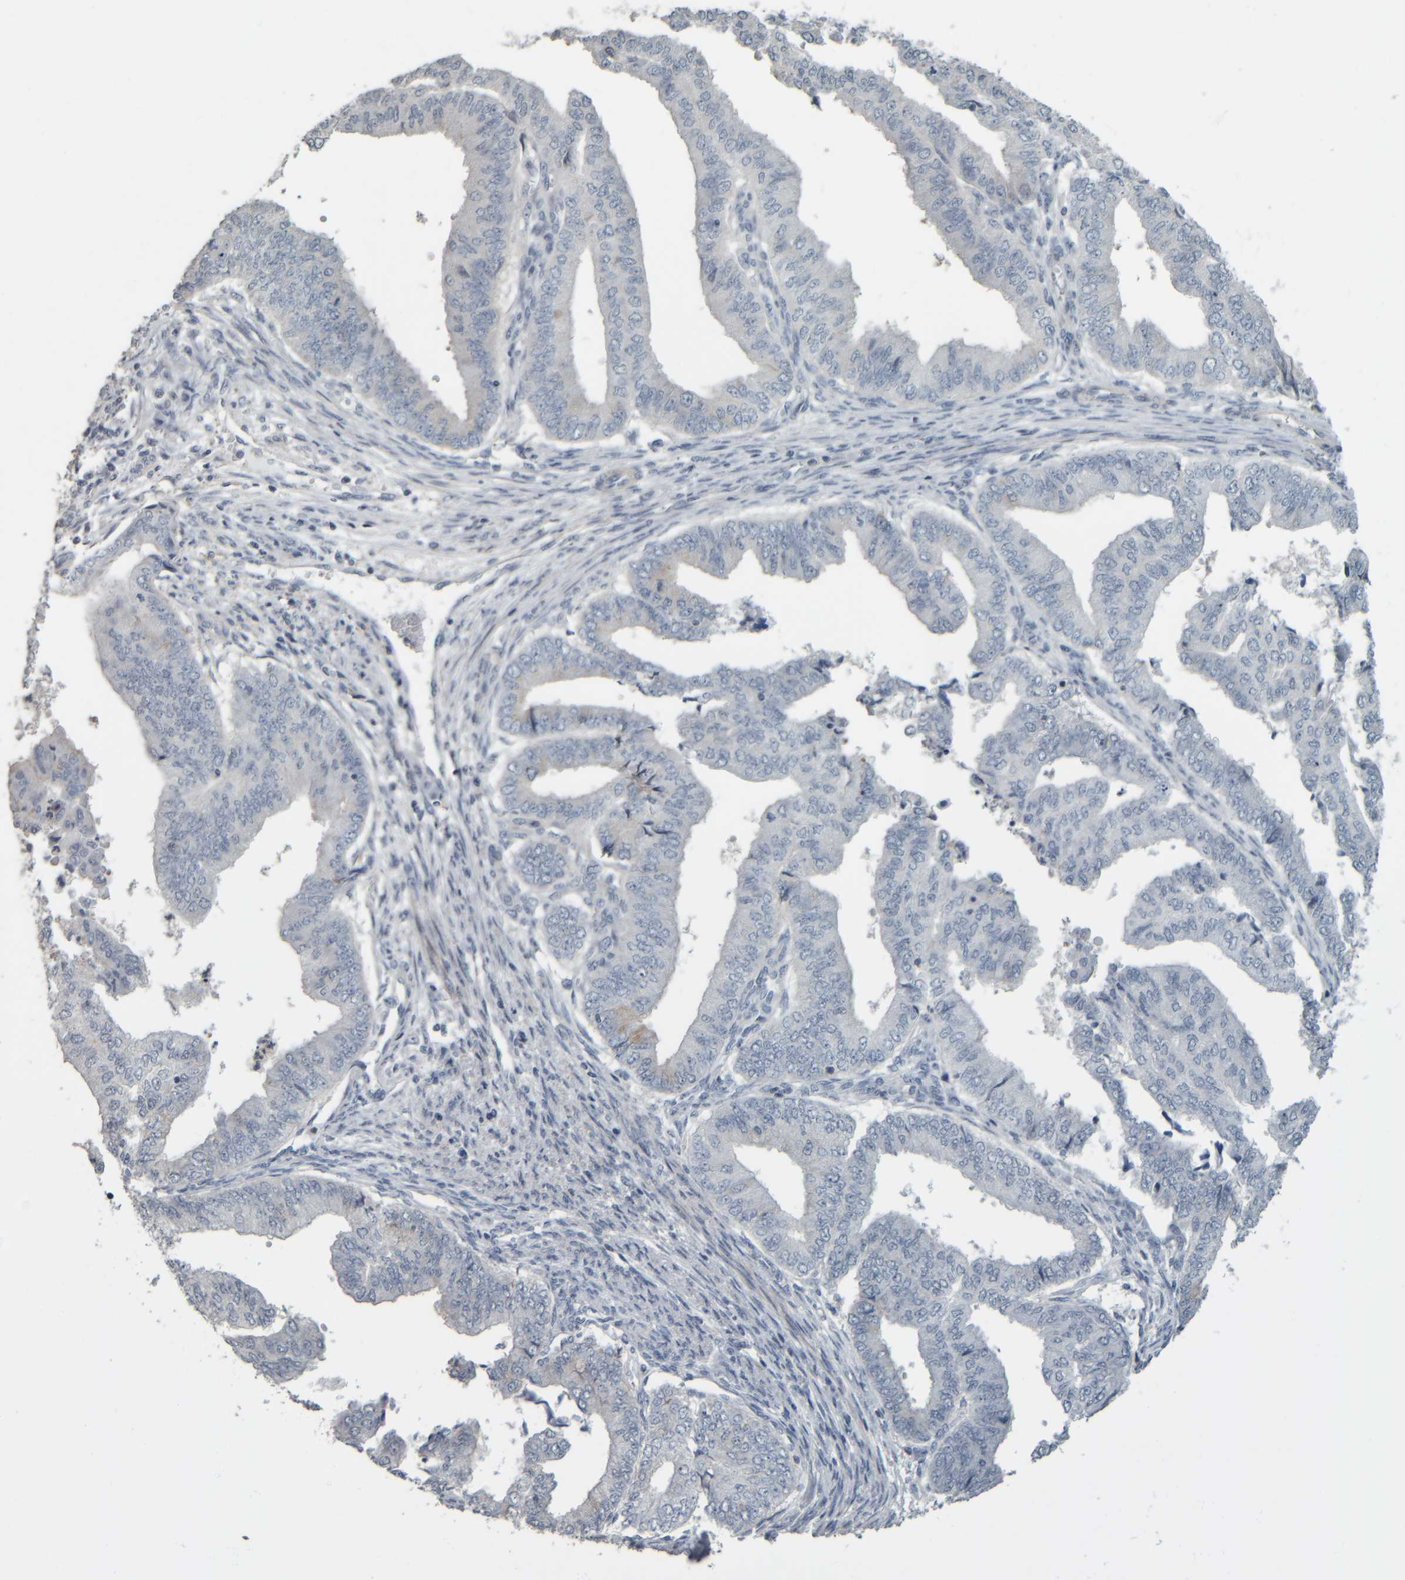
{"staining": {"intensity": "negative", "quantity": "none", "location": "none"}, "tissue": "endometrial cancer", "cell_type": "Tumor cells", "image_type": "cancer", "snomed": [{"axis": "morphology", "description": "Polyp, NOS"}, {"axis": "morphology", "description": "Adenocarcinoma, NOS"}, {"axis": "morphology", "description": "Adenoma, NOS"}, {"axis": "topography", "description": "Endometrium"}], "caption": "A histopathology image of endometrial polyp stained for a protein displays no brown staining in tumor cells.", "gene": "CAVIN4", "patient": {"sex": "female", "age": 79}}